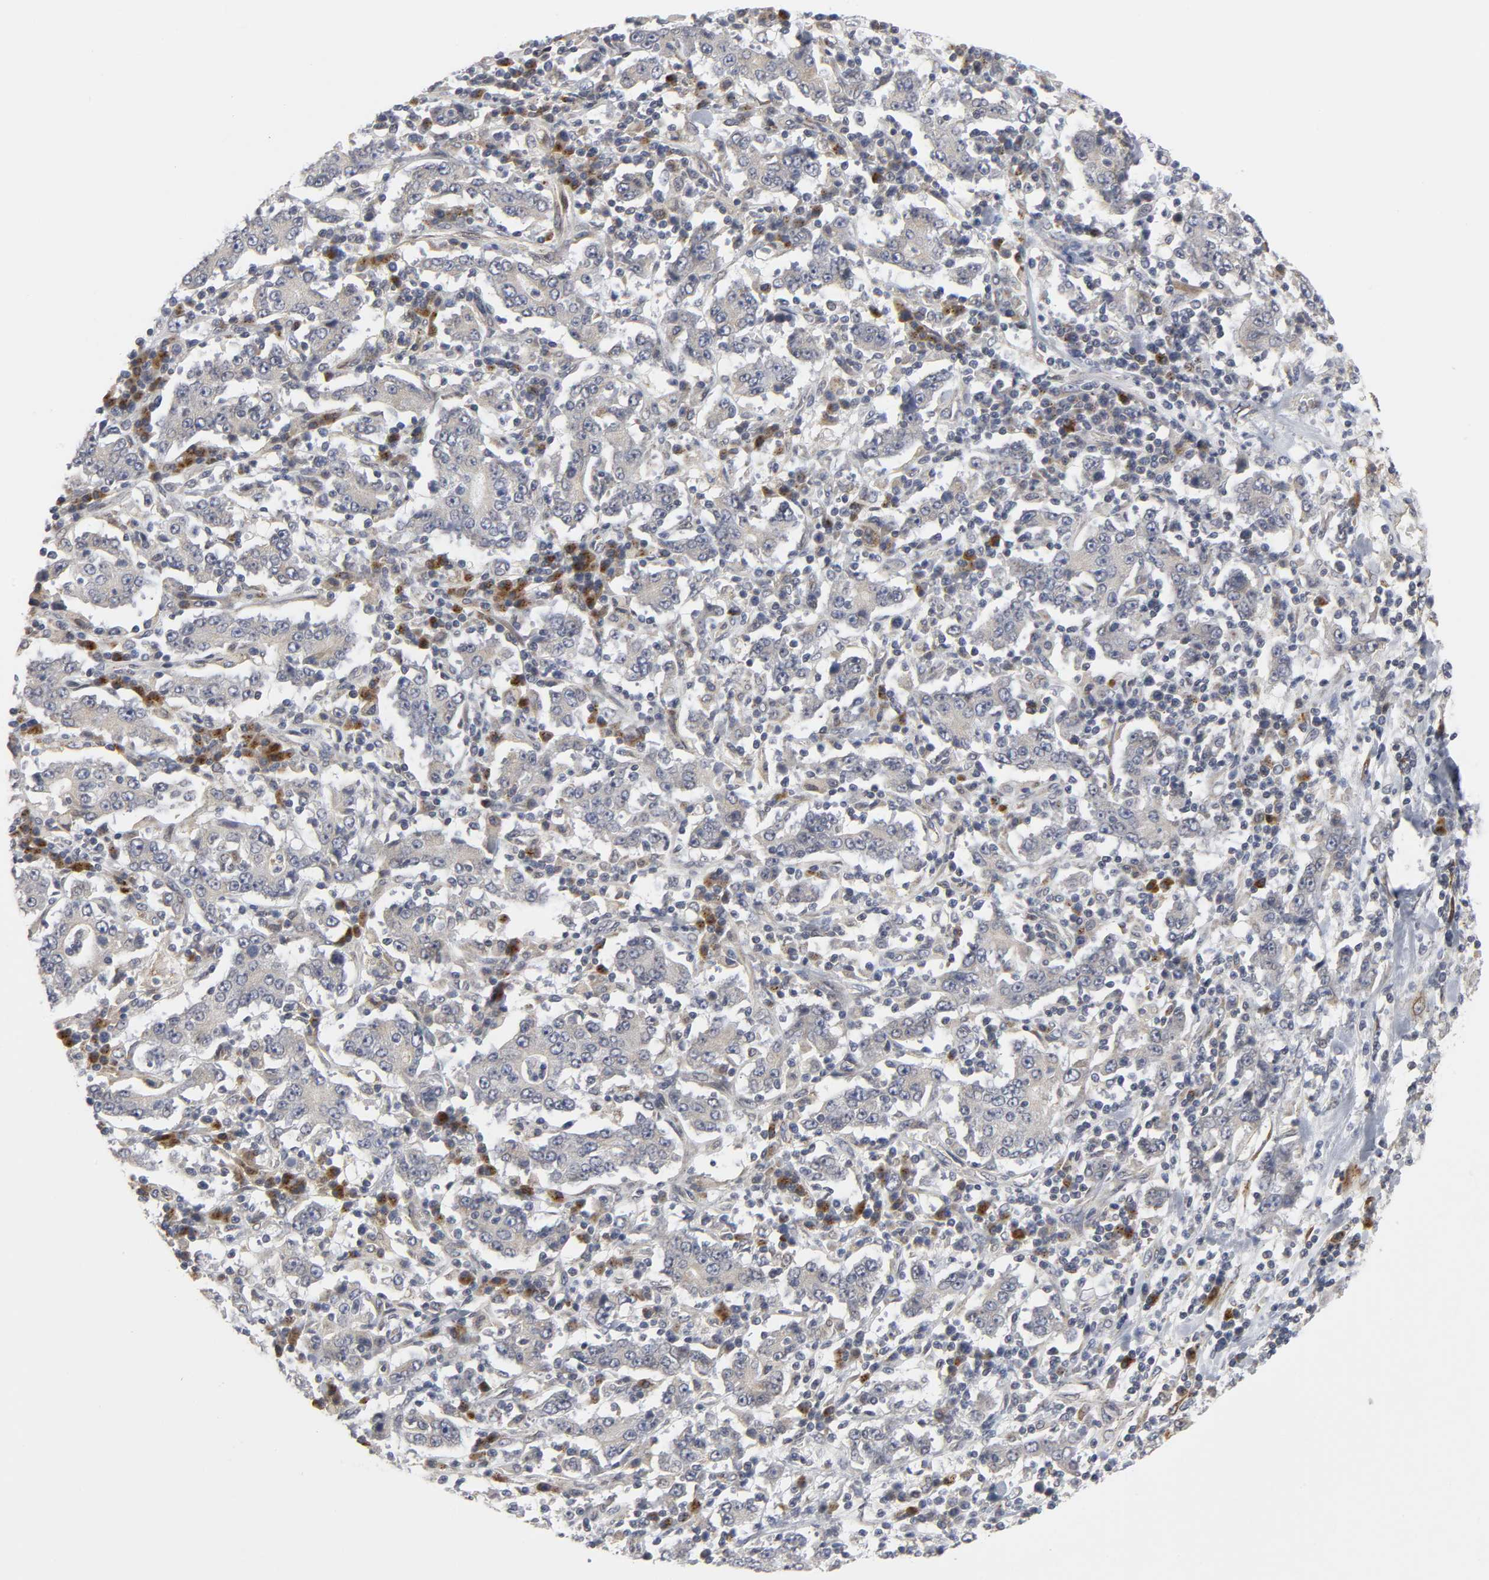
{"staining": {"intensity": "weak", "quantity": "<25%", "location": "cytoplasmic/membranous"}, "tissue": "stomach cancer", "cell_type": "Tumor cells", "image_type": "cancer", "snomed": [{"axis": "morphology", "description": "Normal tissue, NOS"}, {"axis": "morphology", "description": "Adenocarcinoma, NOS"}, {"axis": "topography", "description": "Stomach, upper"}, {"axis": "topography", "description": "Stomach"}], "caption": "A photomicrograph of stomach cancer stained for a protein displays no brown staining in tumor cells.", "gene": "ASB6", "patient": {"sex": "male", "age": 59}}